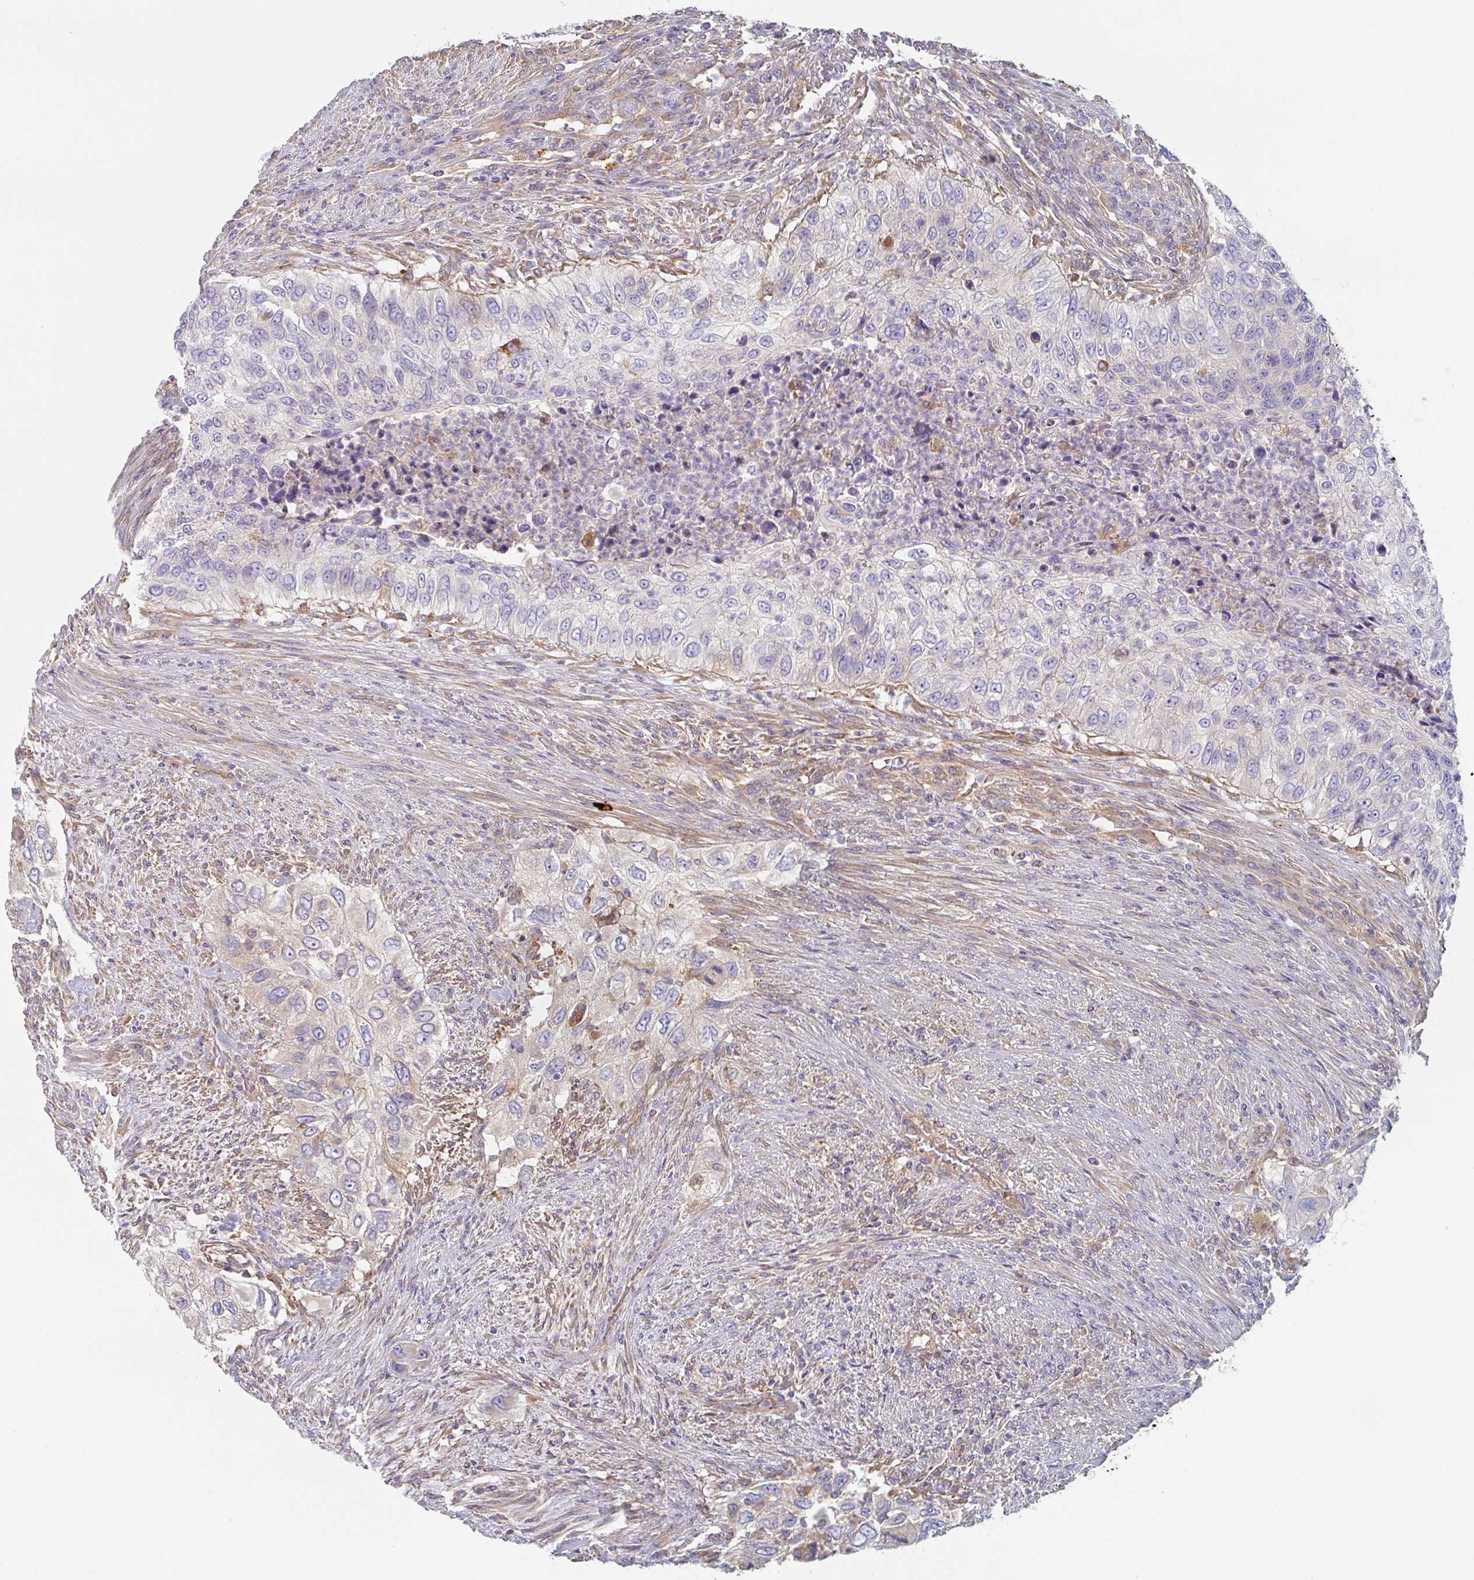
{"staining": {"intensity": "negative", "quantity": "none", "location": "none"}, "tissue": "urothelial cancer", "cell_type": "Tumor cells", "image_type": "cancer", "snomed": [{"axis": "morphology", "description": "Urothelial carcinoma, High grade"}, {"axis": "topography", "description": "Urinary bladder"}], "caption": "Tumor cells show no significant protein positivity in urothelial carcinoma (high-grade).", "gene": "AMPD2", "patient": {"sex": "female", "age": 60}}